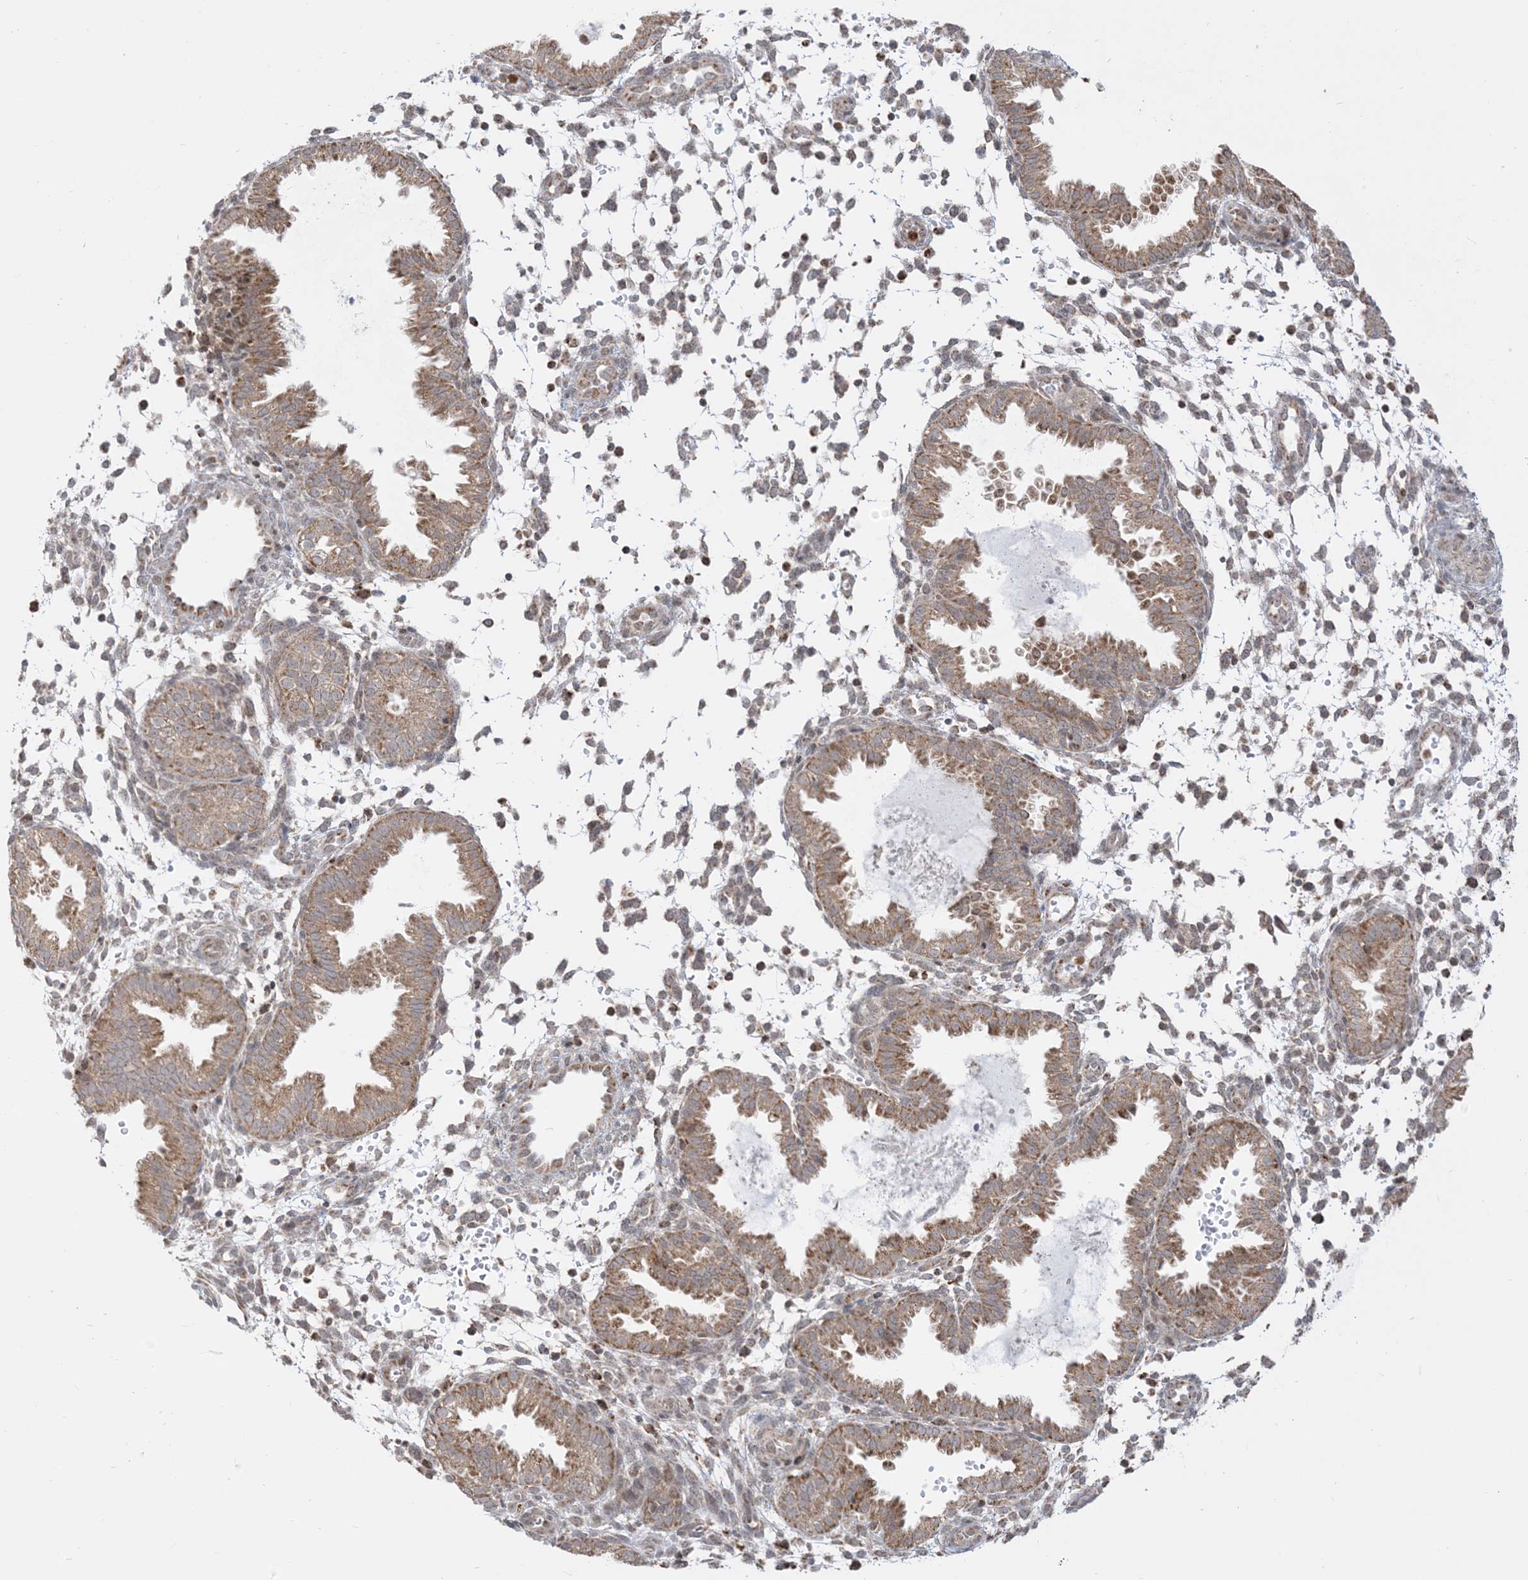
{"staining": {"intensity": "weak", "quantity": "<25%", "location": "cytoplasmic/membranous"}, "tissue": "endometrium", "cell_type": "Cells in endometrial stroma", "image_type": "normal", "snomed": [{"axis": "morphology", "description": "Normal tissue, NOS"}, {"axis": "topography", "description": "Endometrium"}], "caption": "Immunohistochemistry of benign endometrium displays no expression in cells in endometrial stroma.", "gene": "KANSL3", "patient": {"sex": "female", "age": 33}}